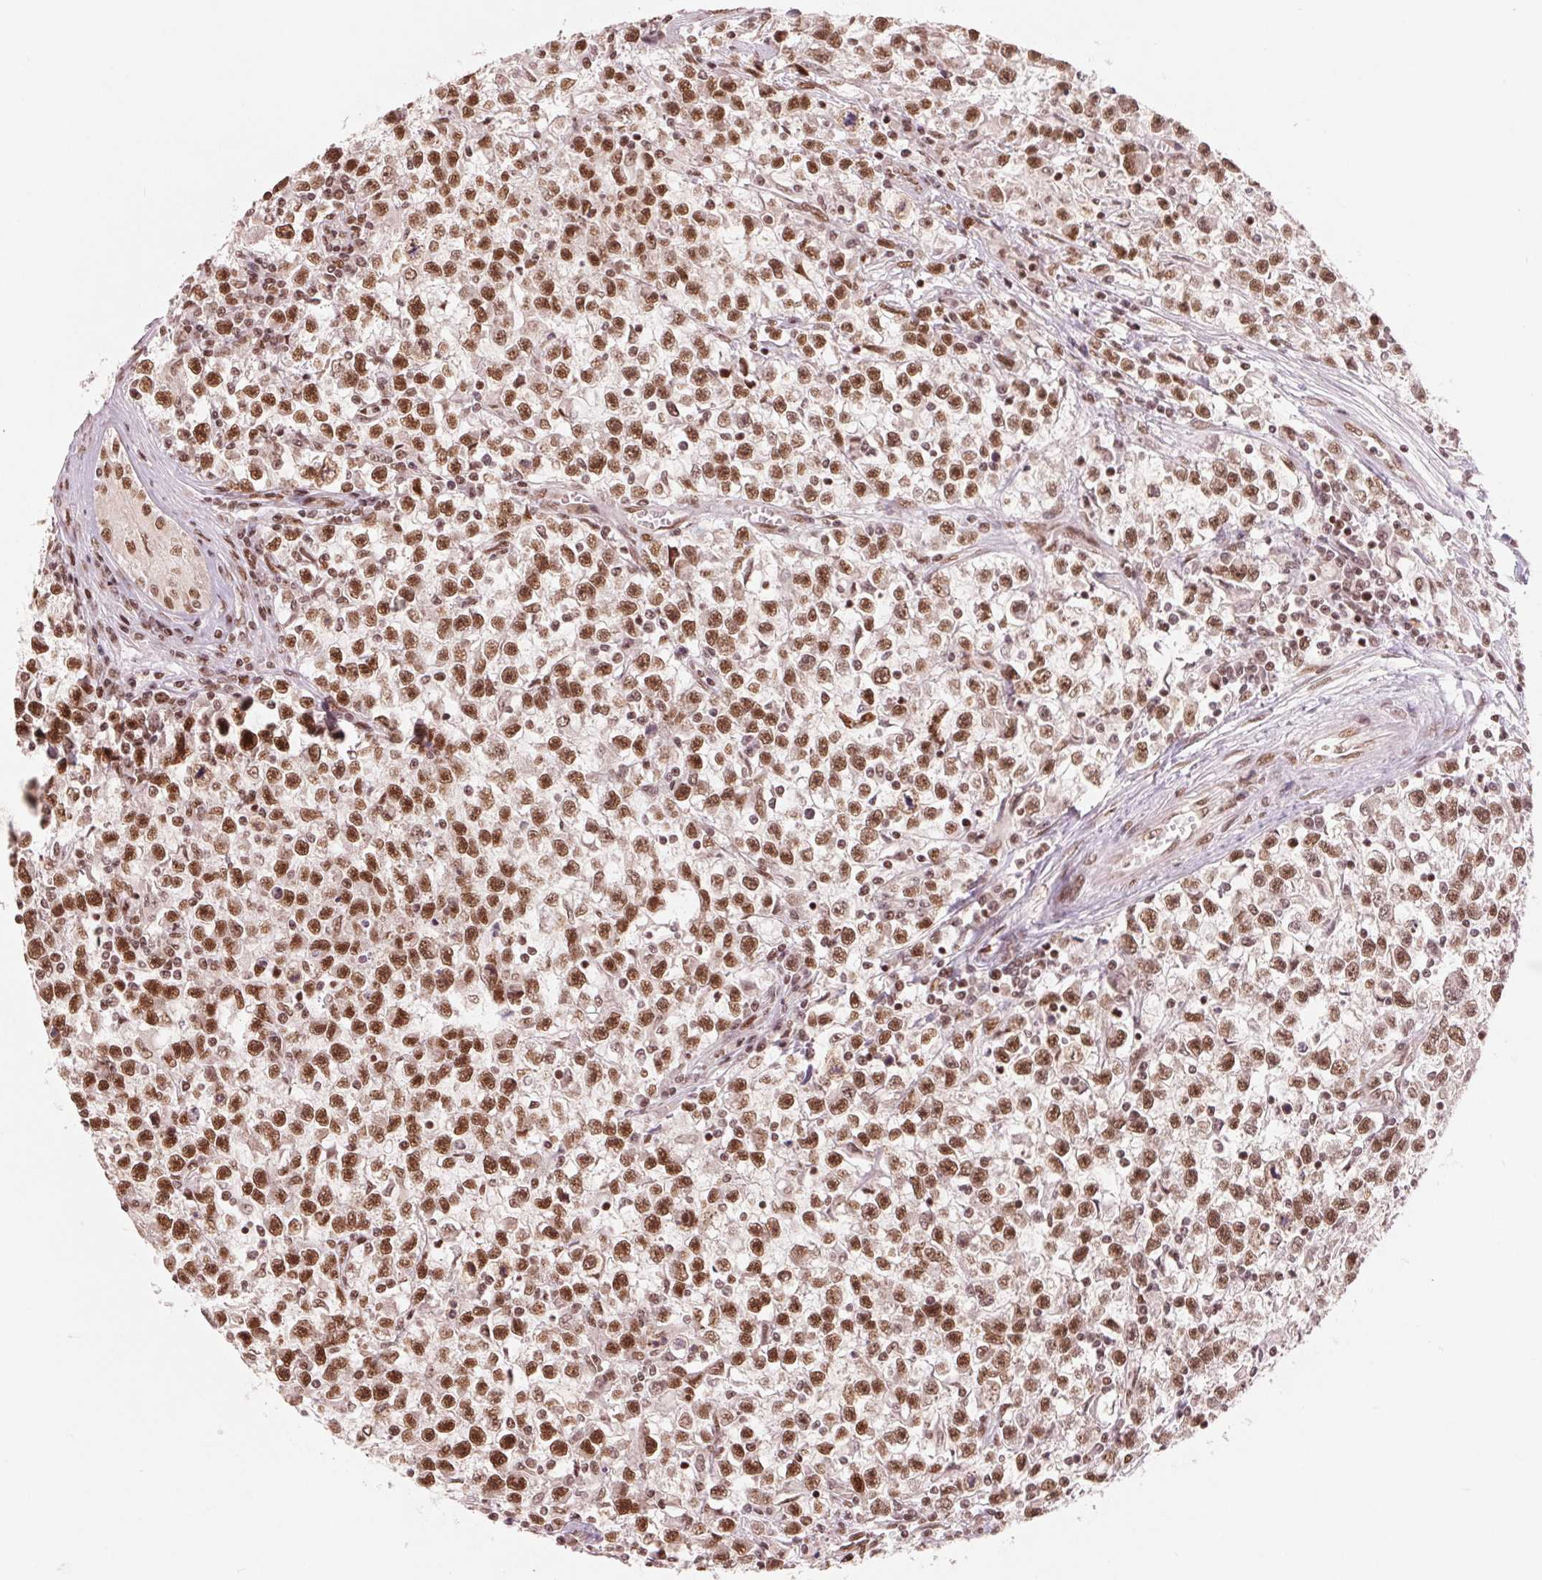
{"staining": {"intensity": "strong", "quantity": ">75%", "location": "nuclear"}, "tissue": "testis cancer", "cell_type": "Tumor cells", "image_type": "cancer", "snomed": [{"axis": "morphology", "description": "Seminoma, NOS"}, {"axis": "topography", "description": "Testis"}], "caption": "The image reveals a brown stain indicating the presence of a protein in the nuclear of tumor cells in testis cancer (seminoma). The staining is performed using DAB brown chromogen to label protein expression. The nuclei are counter-stained blue using hematoxylin.", "gene": "TTLL9", "patient": {"sex": "male", "age": 31}}